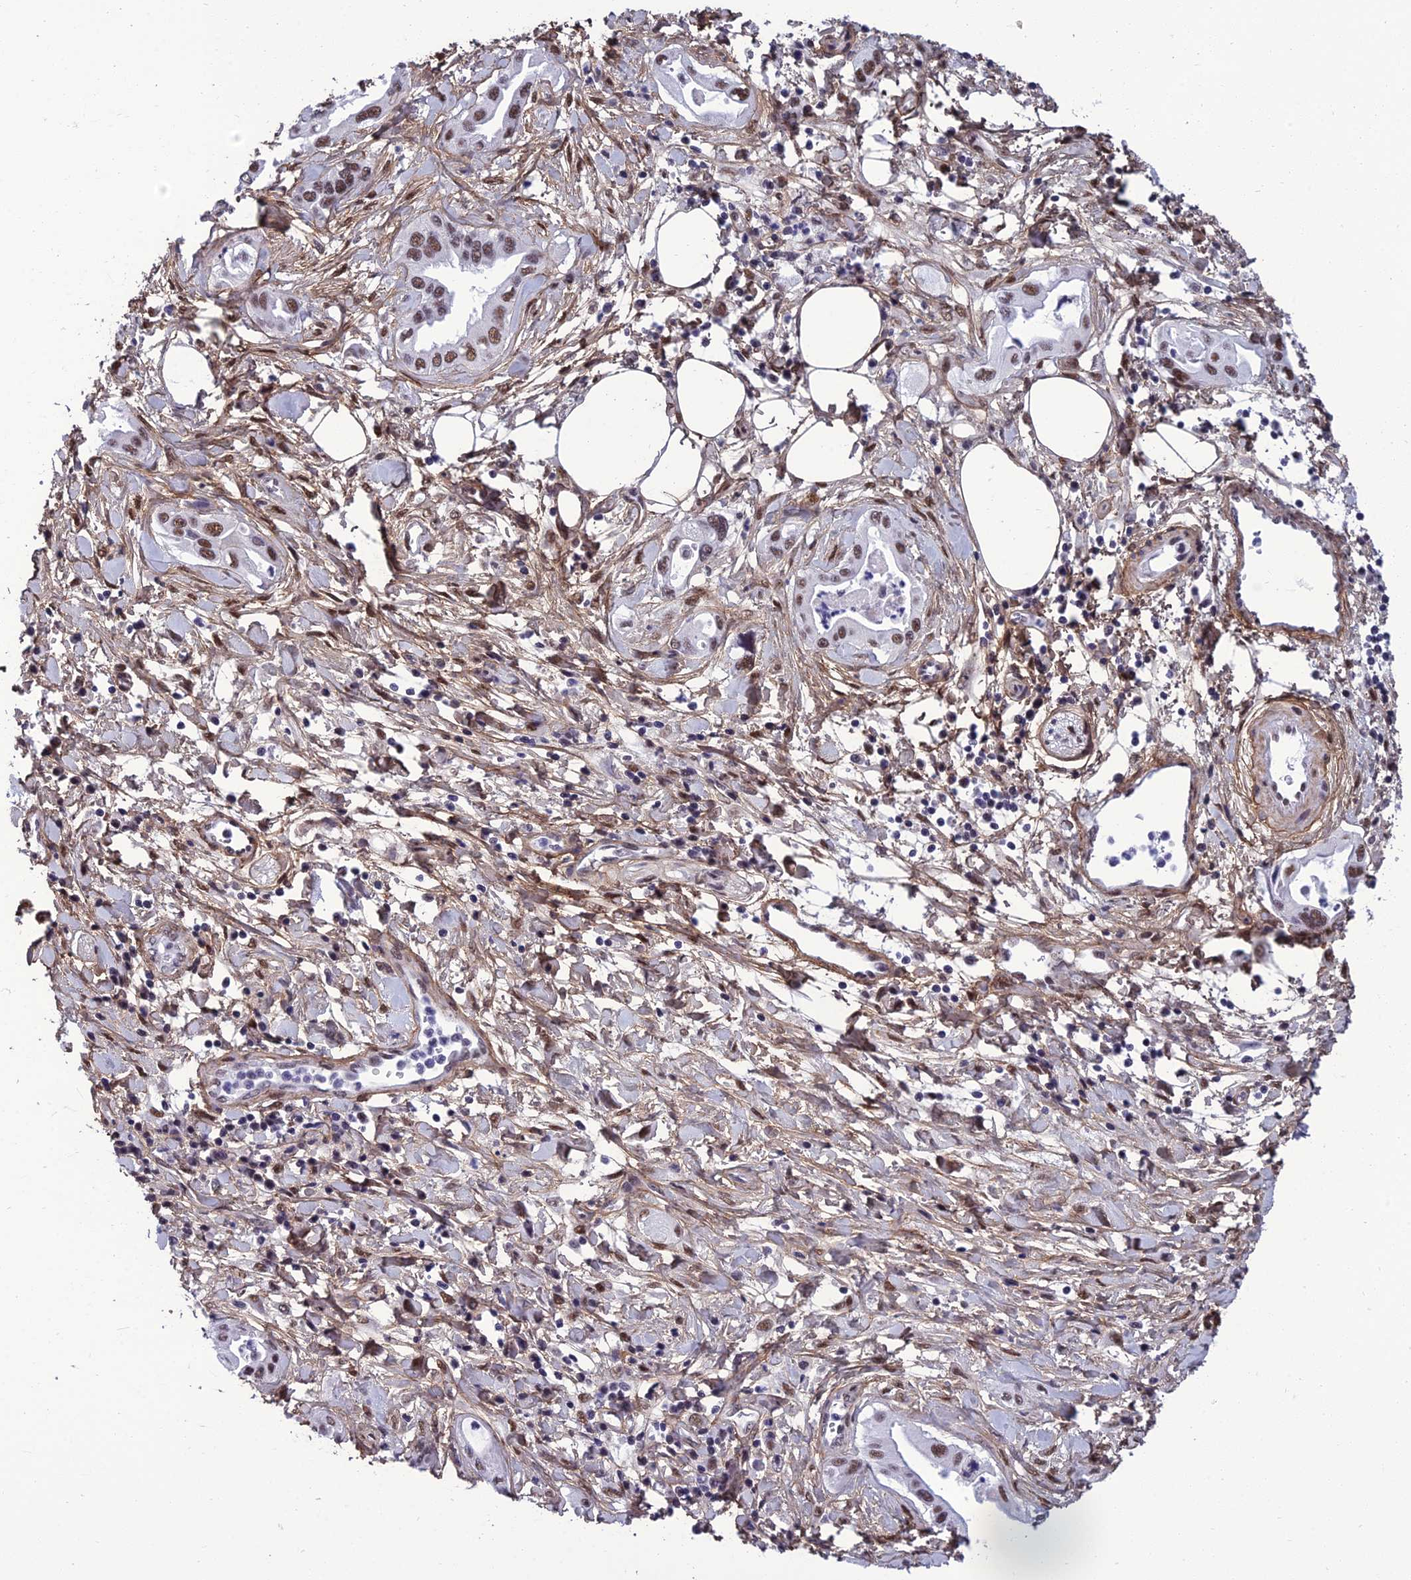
{"staining": {"intensity": "moderate", "quantity": ">75%", "location": "nuclear"}, "tissue": "pancreatic cancer", "cell_type": "Tumor cells", "image_type": "cancer", "snomed": [{"axis": "morphology", "description": "Adenocarcinoma, NOS"}, {"axis": "topography", "description": "Pancreas"}], "caption": "Human pancreatic cancer (adenocarcinoma) stained with a brown dye displays moderate nuclear positive staining in approximately >75% of tumor cells.", "gene": "RSRC1", "patient": {"sex": "female", "age": 77}}